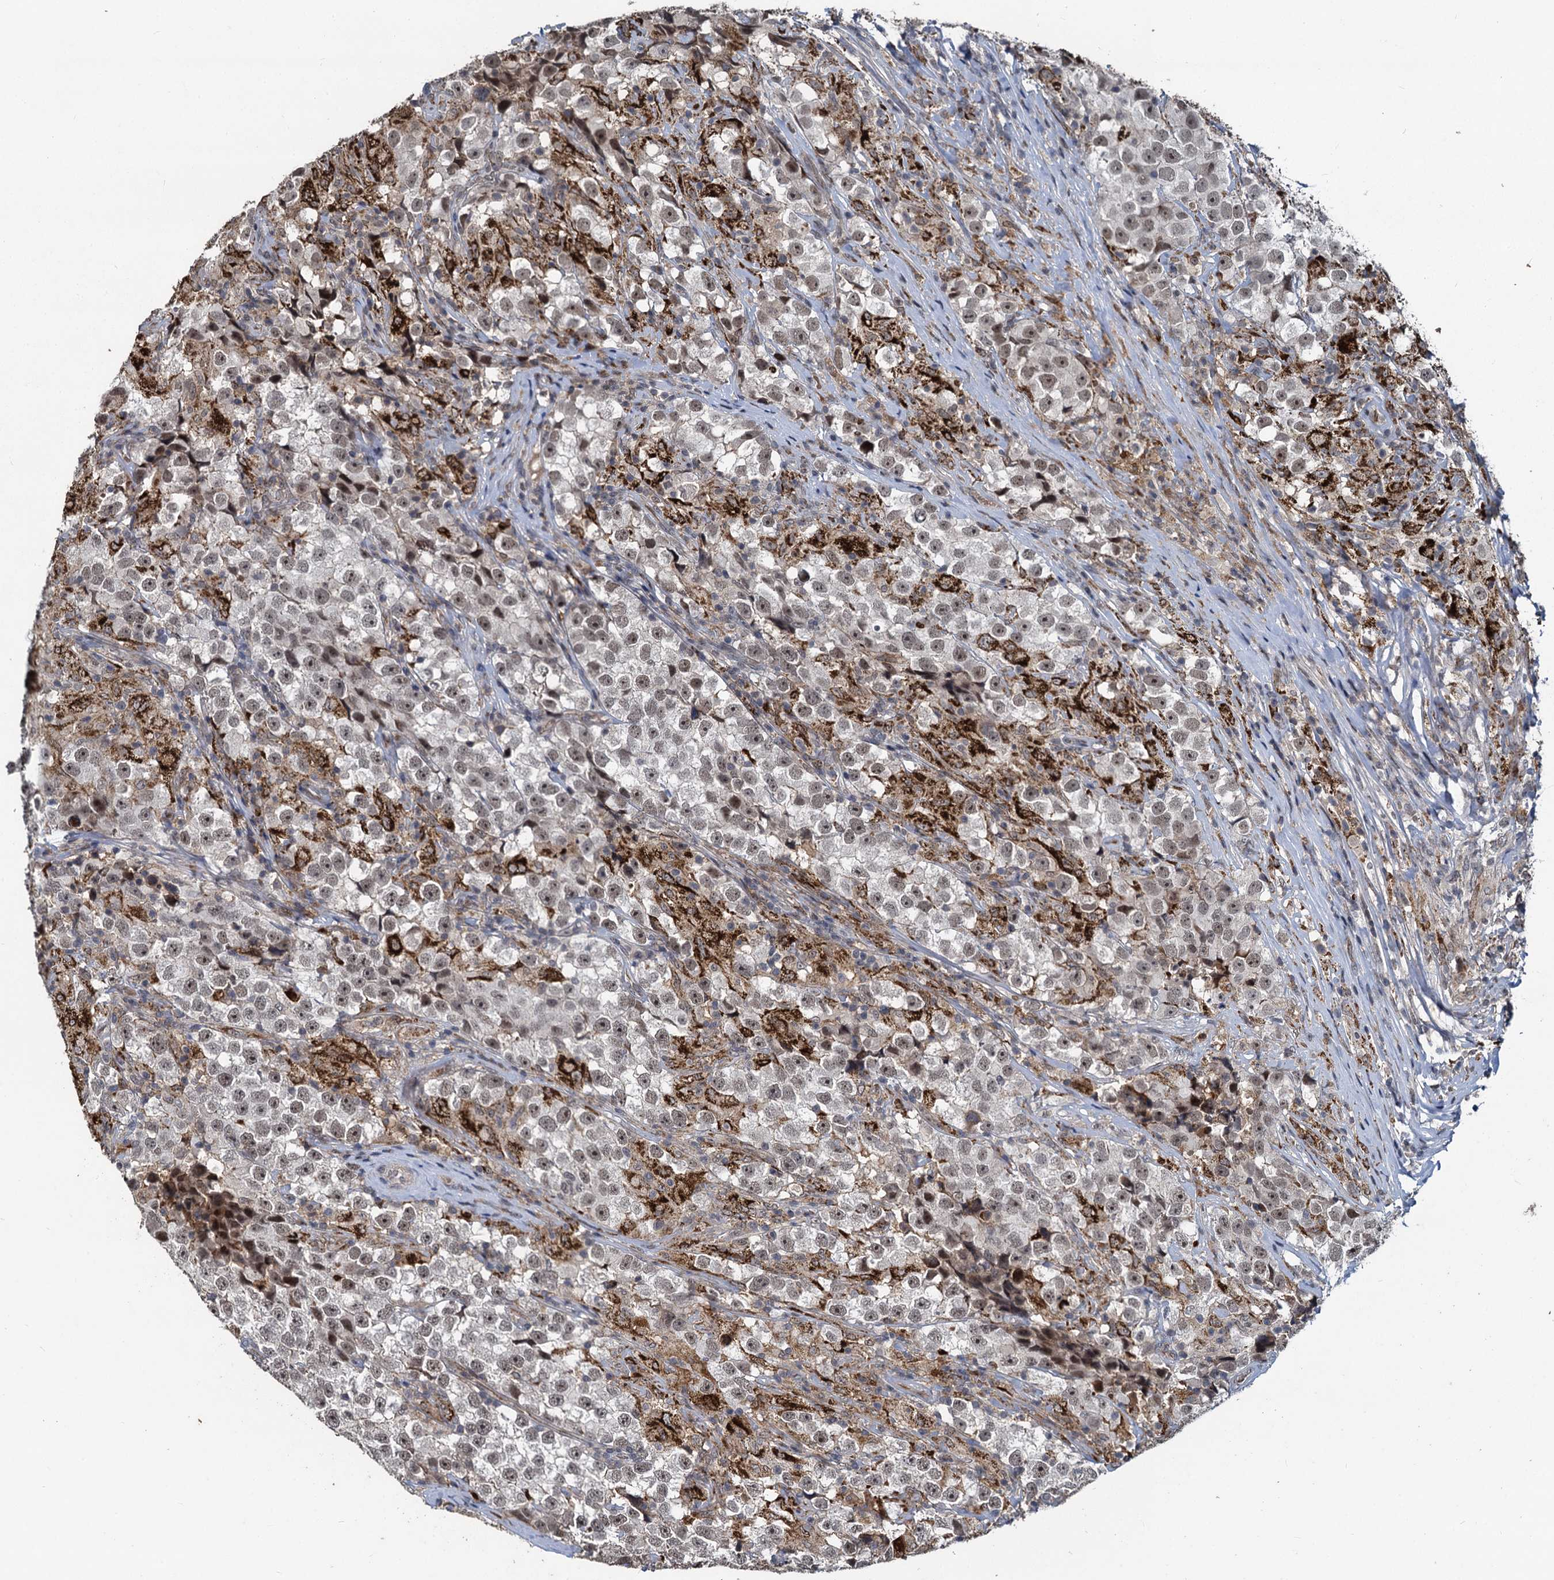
{"staining": {"intensity": "weak", "quantity": ">75%", "location": "cytoplasmic/membranous,nuclear"}, "tissue": "testis cancer", "cell_type": "Tumor cells", "image_type": "cancer", "snomed": [{"axis": "morphology", "description": "Seminoma, NOS"}, {"axis": "topography", "description": "Testis"}], "caption": "The micrograph reveals staining of seminoma (testis), revealing weak cytoplasmic/membranous and nuclear protein positivity (brown color) within tumor cells.", "gene": "FANCI", "patient": {"sex": "male", "age": 46}}